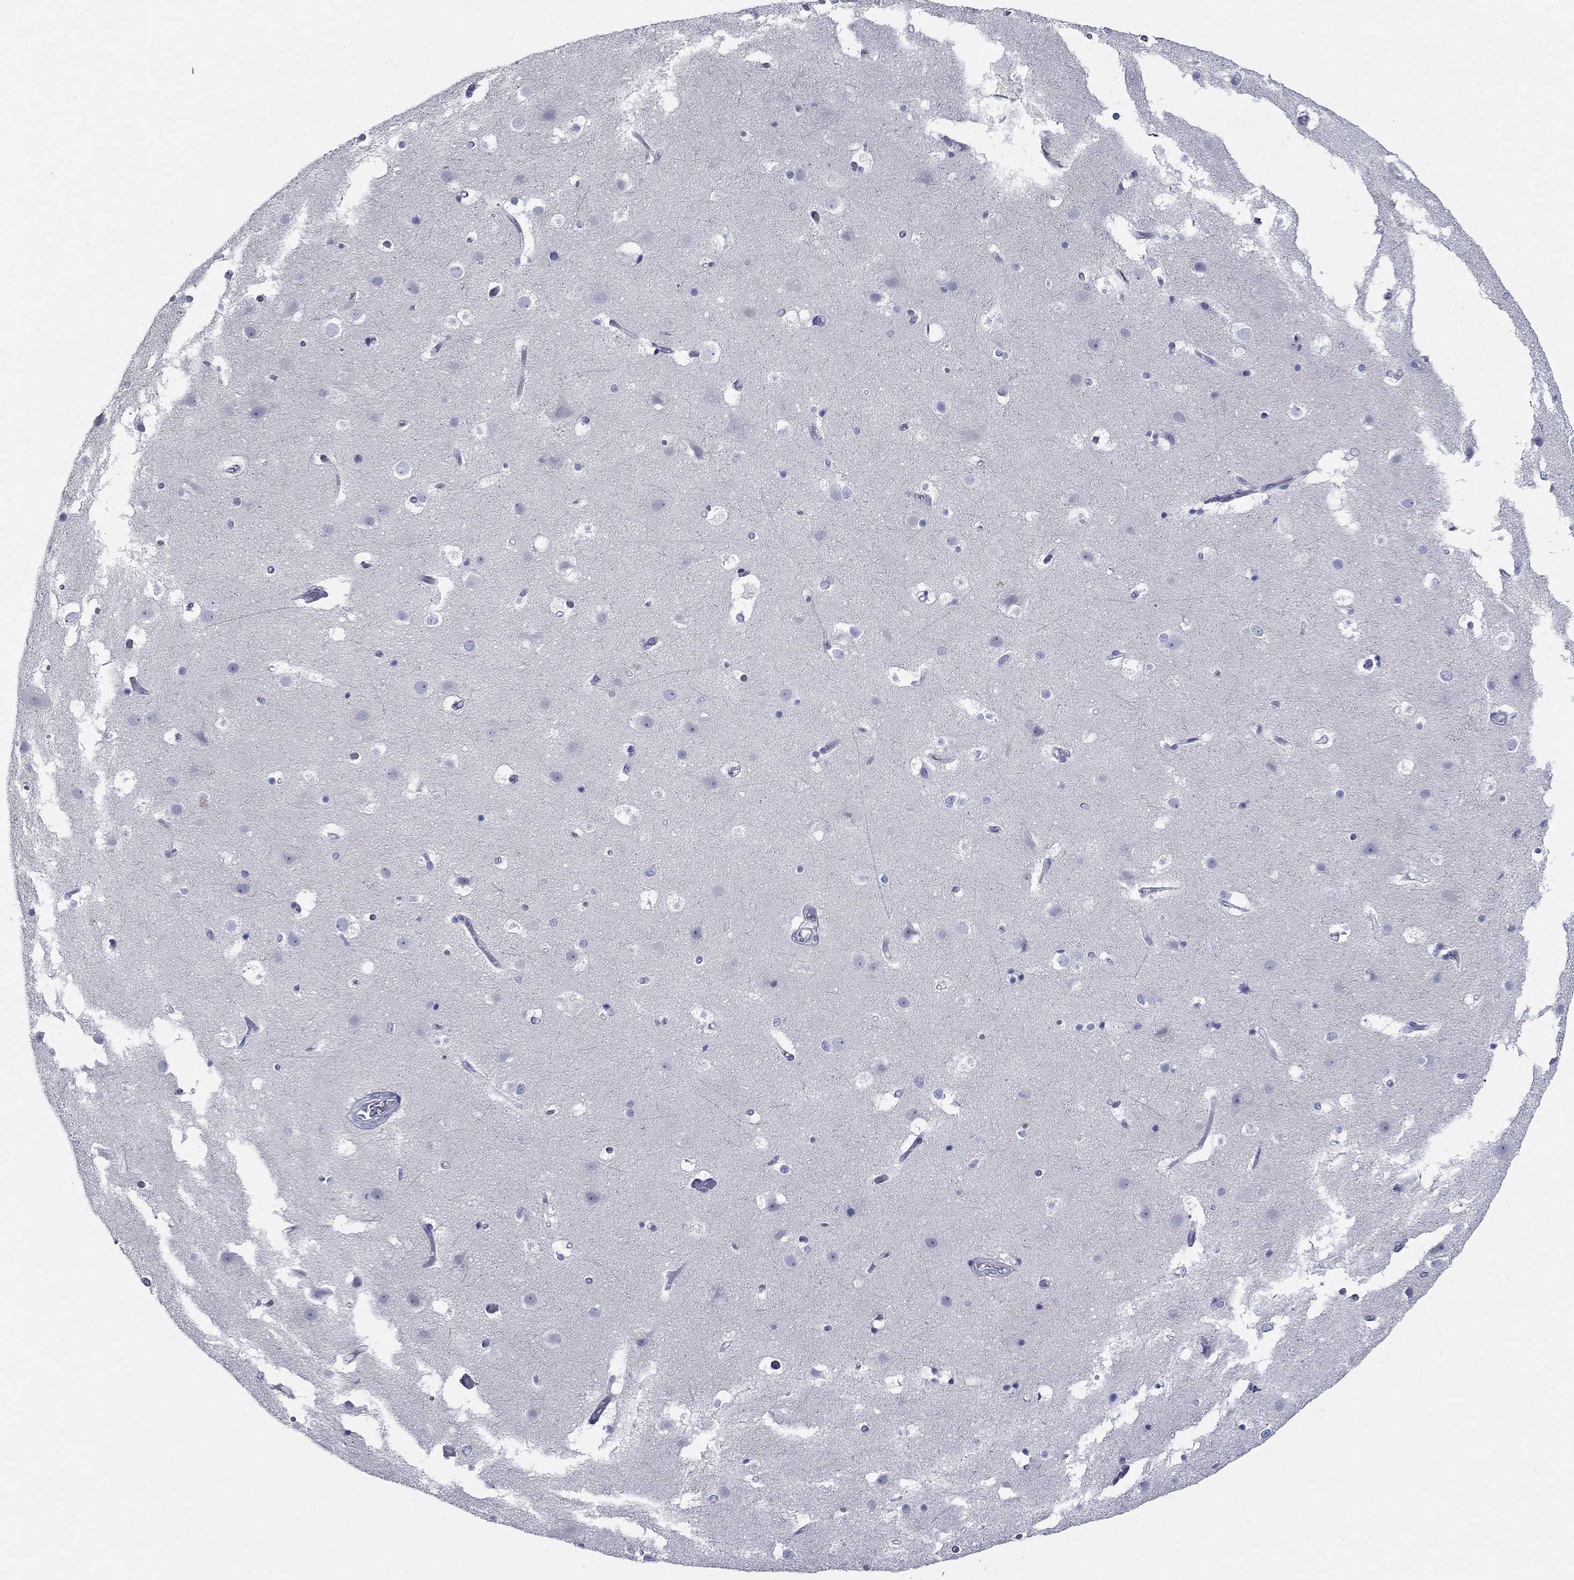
{"staining": {"intensity": "negative", "quantity": "none", "location": "none"}, "tissue": "cerebral cortex", "cell_type": "Endothelial cells", "image_type": "normal", "snomed": [{"axis": "morphology", "description": "Normal tissue, NOS"}, {"axis": "topography", "description": "Cerebral cortex"}], "caption": "IHC histopathology image of normal cerebral cortex: cerebral cortex stained with DAB reveals no significant protein staining in endothelial cells.", "gene": "PLS1", "patient": {"sex": "female", "age": 52}}